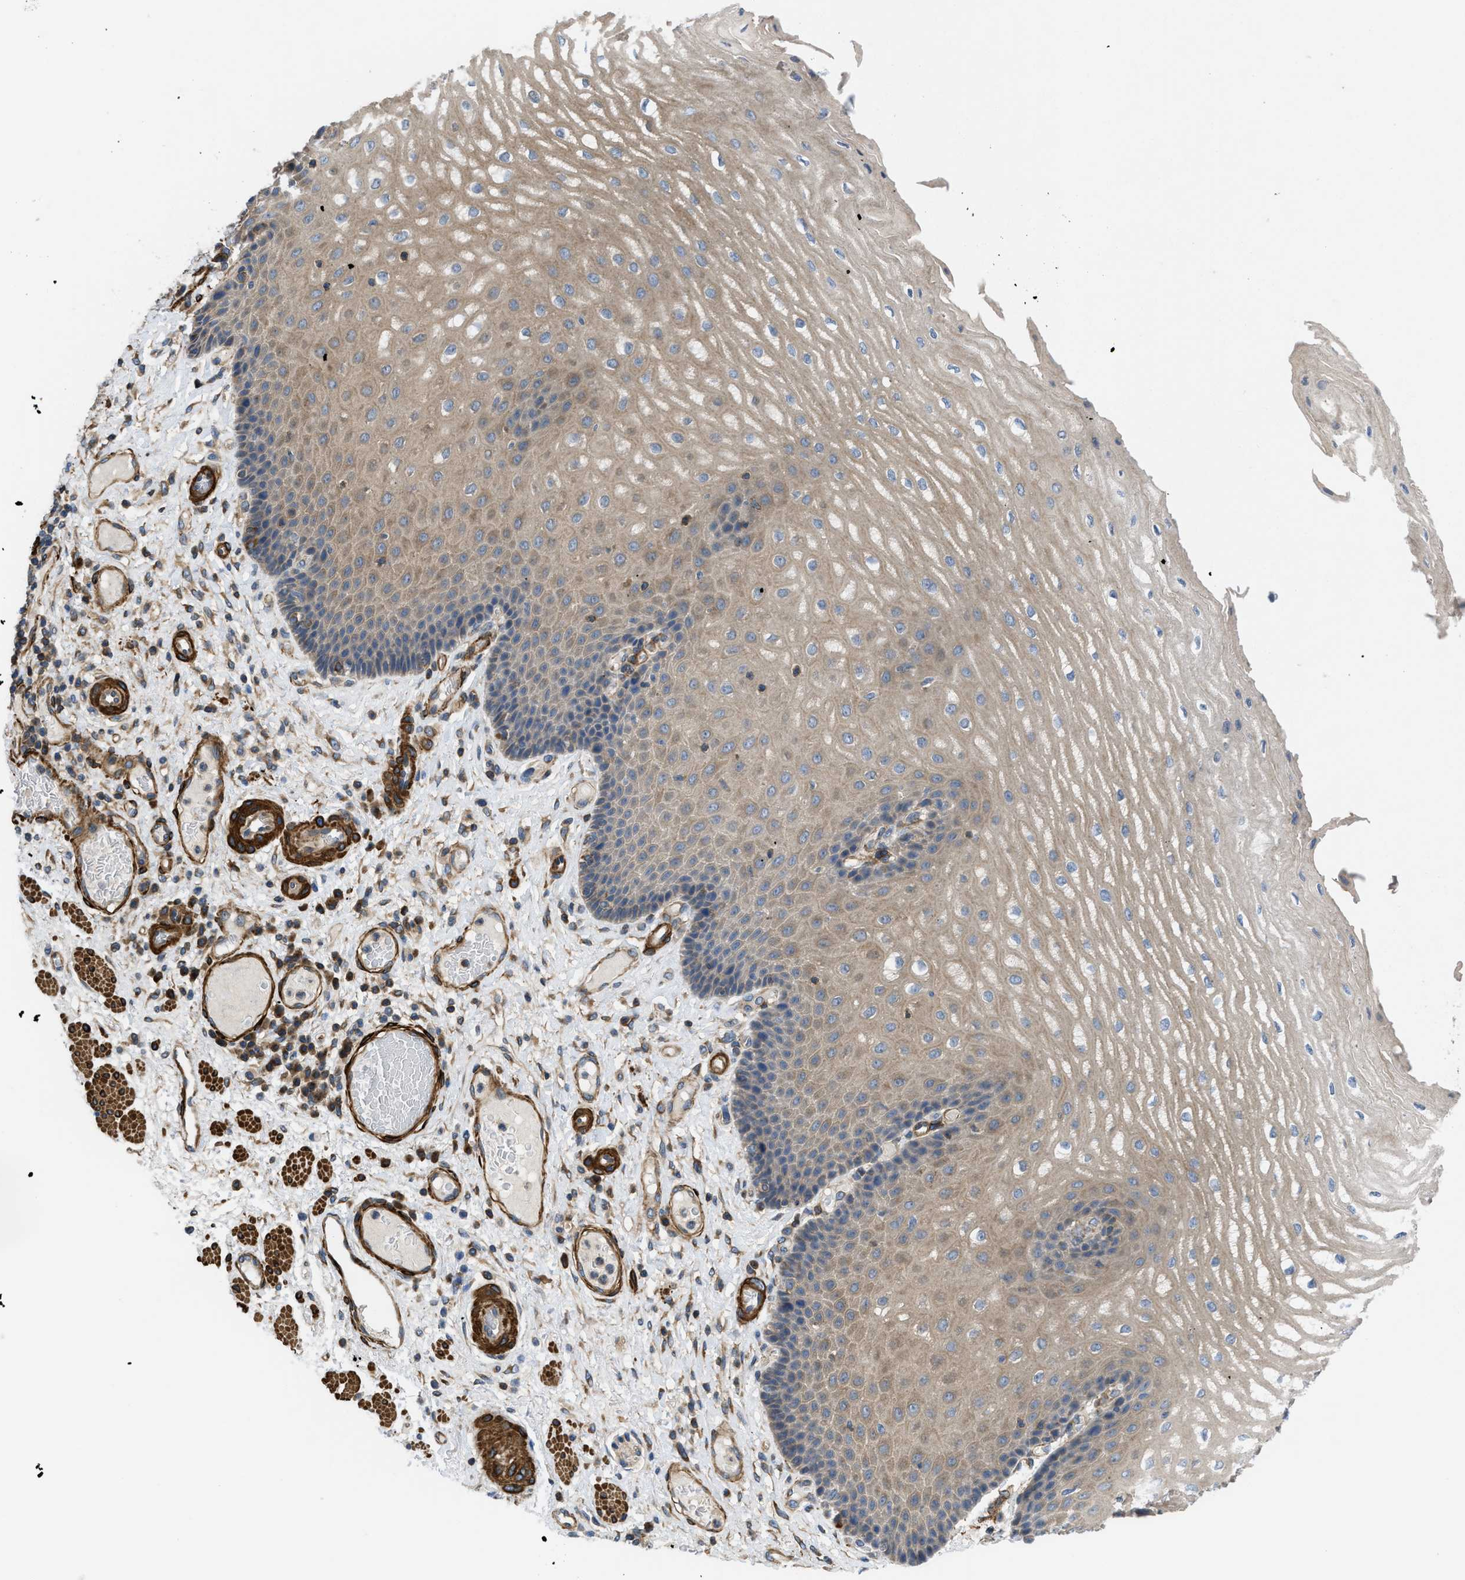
{"staining": {"intensity": "weak", "quantity": ">75%", "location": "cytoplasmic/membranous"}, "tissue": "esophagus", "cell_type": "Squamous epithelial cells", "image_type": "normal", "snomed": [{"axis": "morphology", "description": "Normal tissue, NOS"}, {"axis": "topography", "description": "Esophagus"}], "caption": "IHC (DAB) staining of unremarkable human esophagus exhibits weak cytoplasmic/membranous protein expression in approximately >75% of squamous epithelial cells.", "gene": "CHKB", "patient": {"sex": "male", "age": 54}}